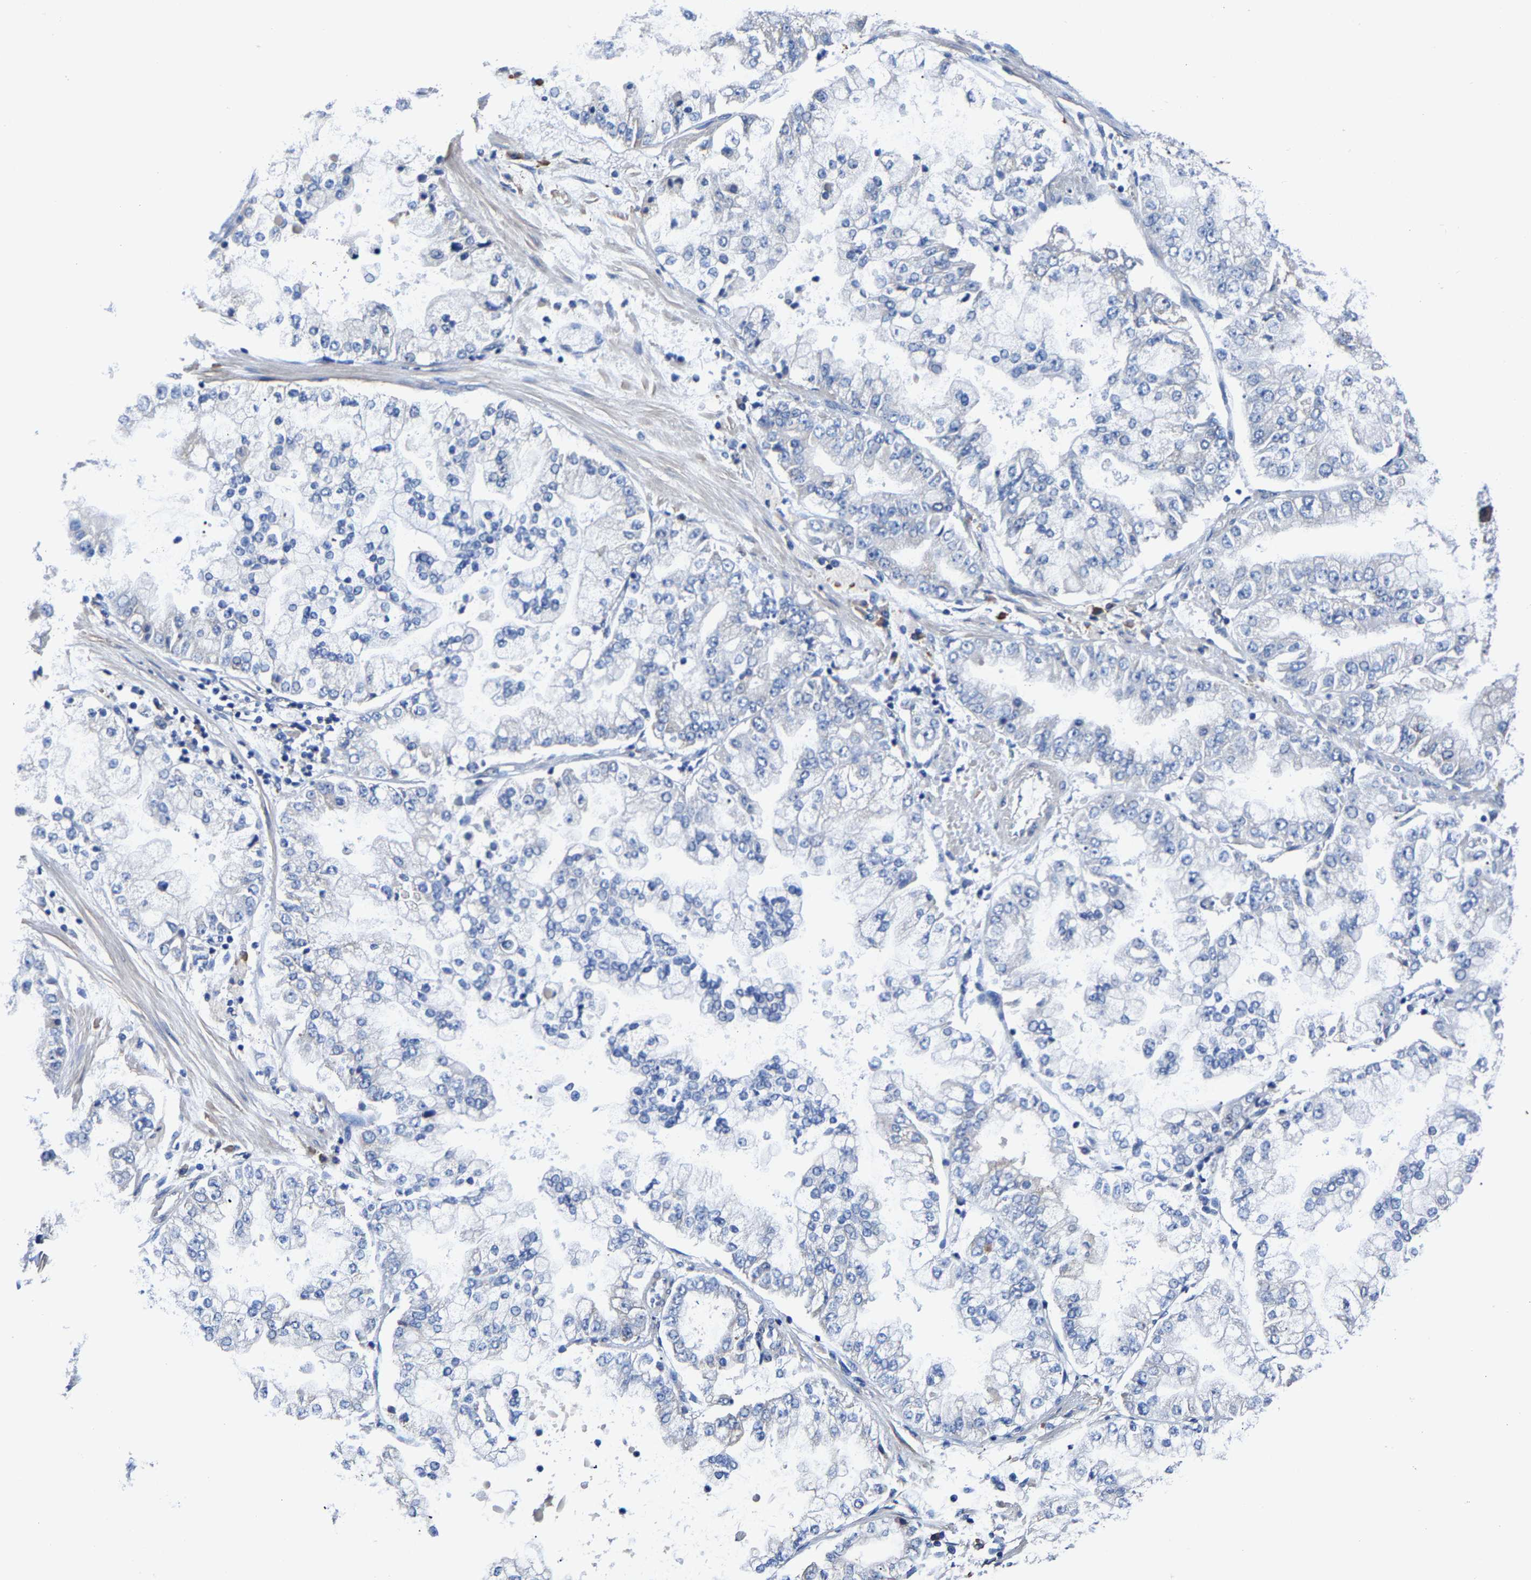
{"staining": {"intensity": "negative", "quantity": "none", "location": "none"}, "tissue": "stomach cancer", "cell_type": "Tumor cells", "image_type": "cancer", "snomed": [{"axis": "morphology", "description": "Adenocarcinoma, NOS"}, {"axis": "topography", "description": "Stomach"}], "caption": "DAB (3,3'-diaminobenzidine) immunohistochemical staining of stomach adenocarcinoma exhibits no significant expression in tumor cells.", "gene": "SRPK2", "patient": {"sex": "male", "age": 76}}